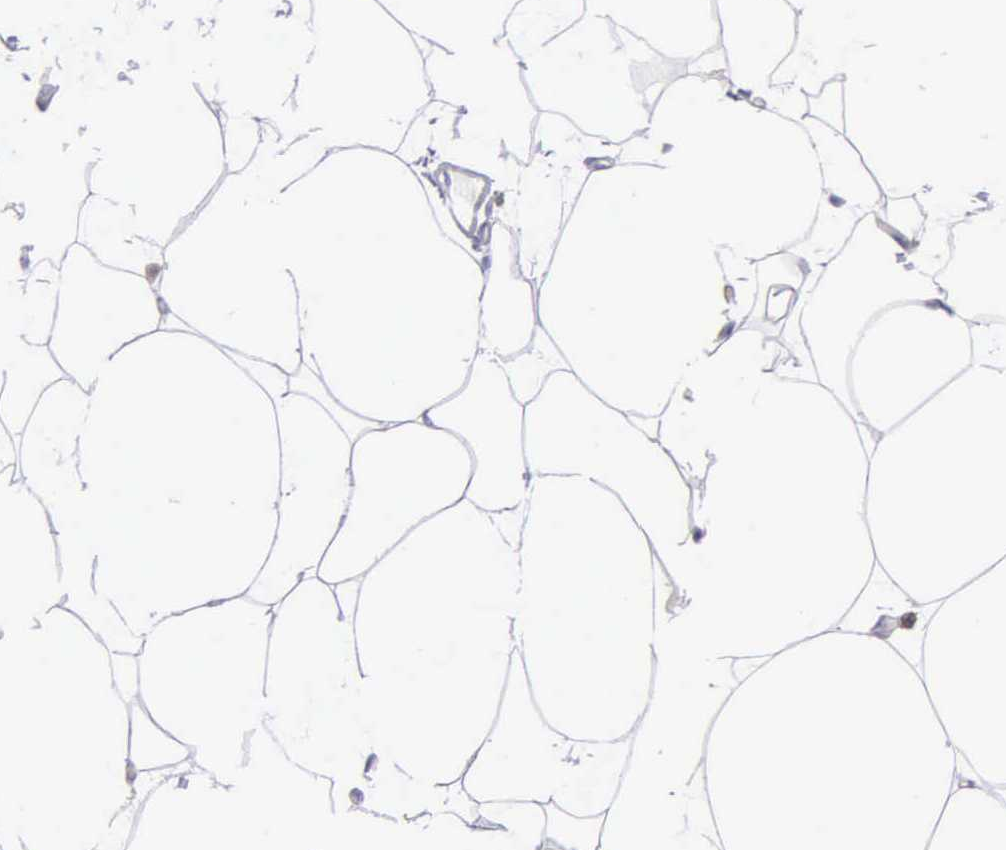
{"staining": {"intensity": "negative", "quantity": "none", "location": "none"}, "tissue": "adipose tissue", "cell_type": "Adipocytes", "image_type": "normal", "snomed": [{"axis": "morphology", "description": "Normal tissue, NOS"}, {"axis": "topography", "description": "Breast"}], "caption": "A high-resolution photomicrograph shows IHC staining of unremarkable adipose tissue, which exhibits no significant staining in adipocytes. (DAB immunohistochemistry (IHC) with hematoxylin counter stain).", "gene": "TYRP1", "patient": {"sex": "female", "age": 45}}